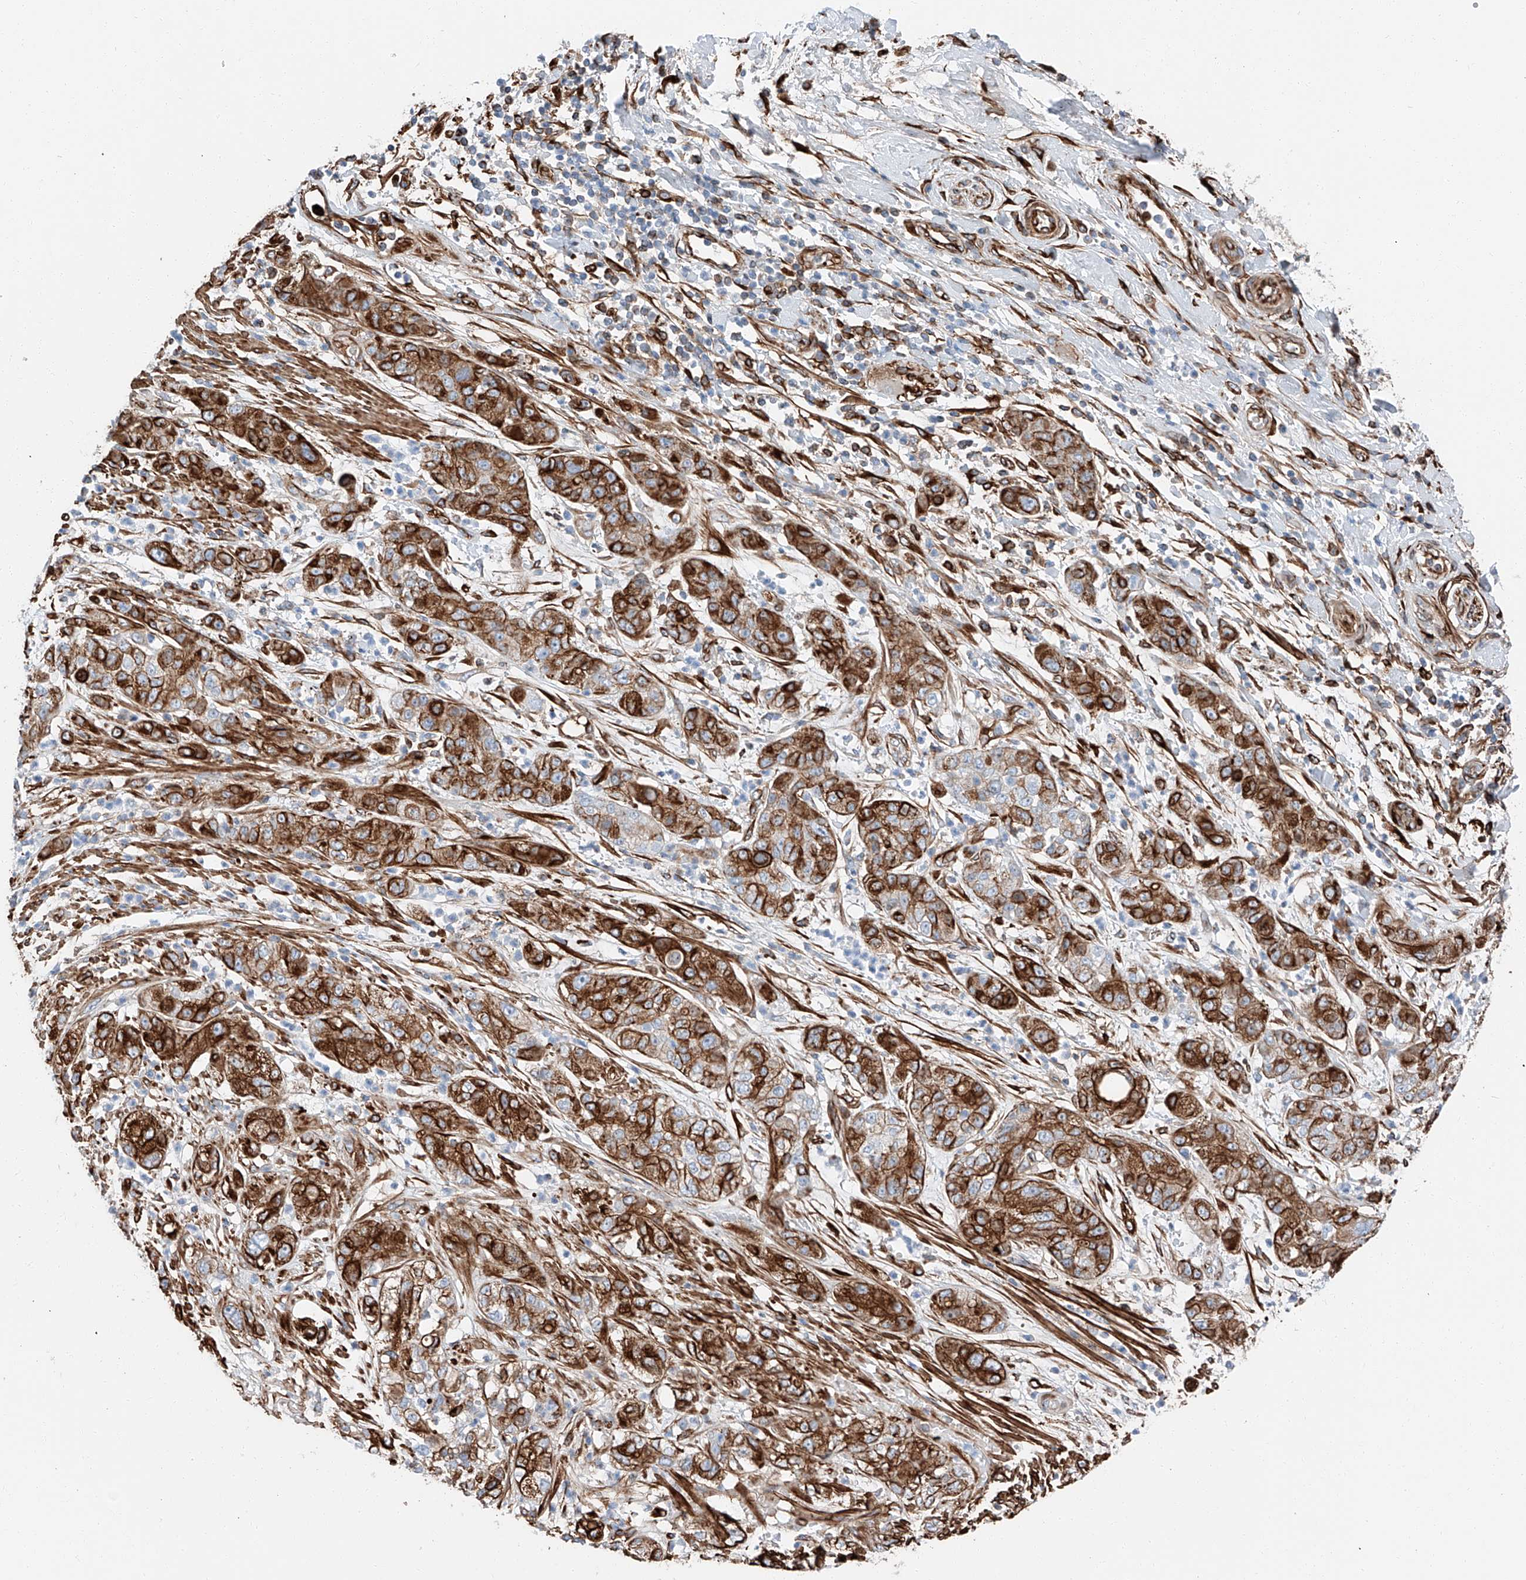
{"staining": {"intensity": "strong", "quantity": ">75%", "location": "cytoplasmic/membranous"}, "tissue": "pancreatic cancer", "cell_type": "Tumor cells", "image_type": "cancer", "snomed": [{"axis": "morphology", "description": "Adenocarcinoma, NOS"}, {"axis": "topography", "description": "Pancreas"}], "caption": "Immunohistochemistry histopathology image of neoplastic tissue: human pancreatic adenocarcinoma stained using immunohistochemistry displays high levels of strong protein expression localized specifically in the cytoplasmic/membranous of tumor cells, appearing as a cytoplasmic/membranous brown color.", "gene": "ZNF804A", "patient": {"sex": "female", "age": 78}}